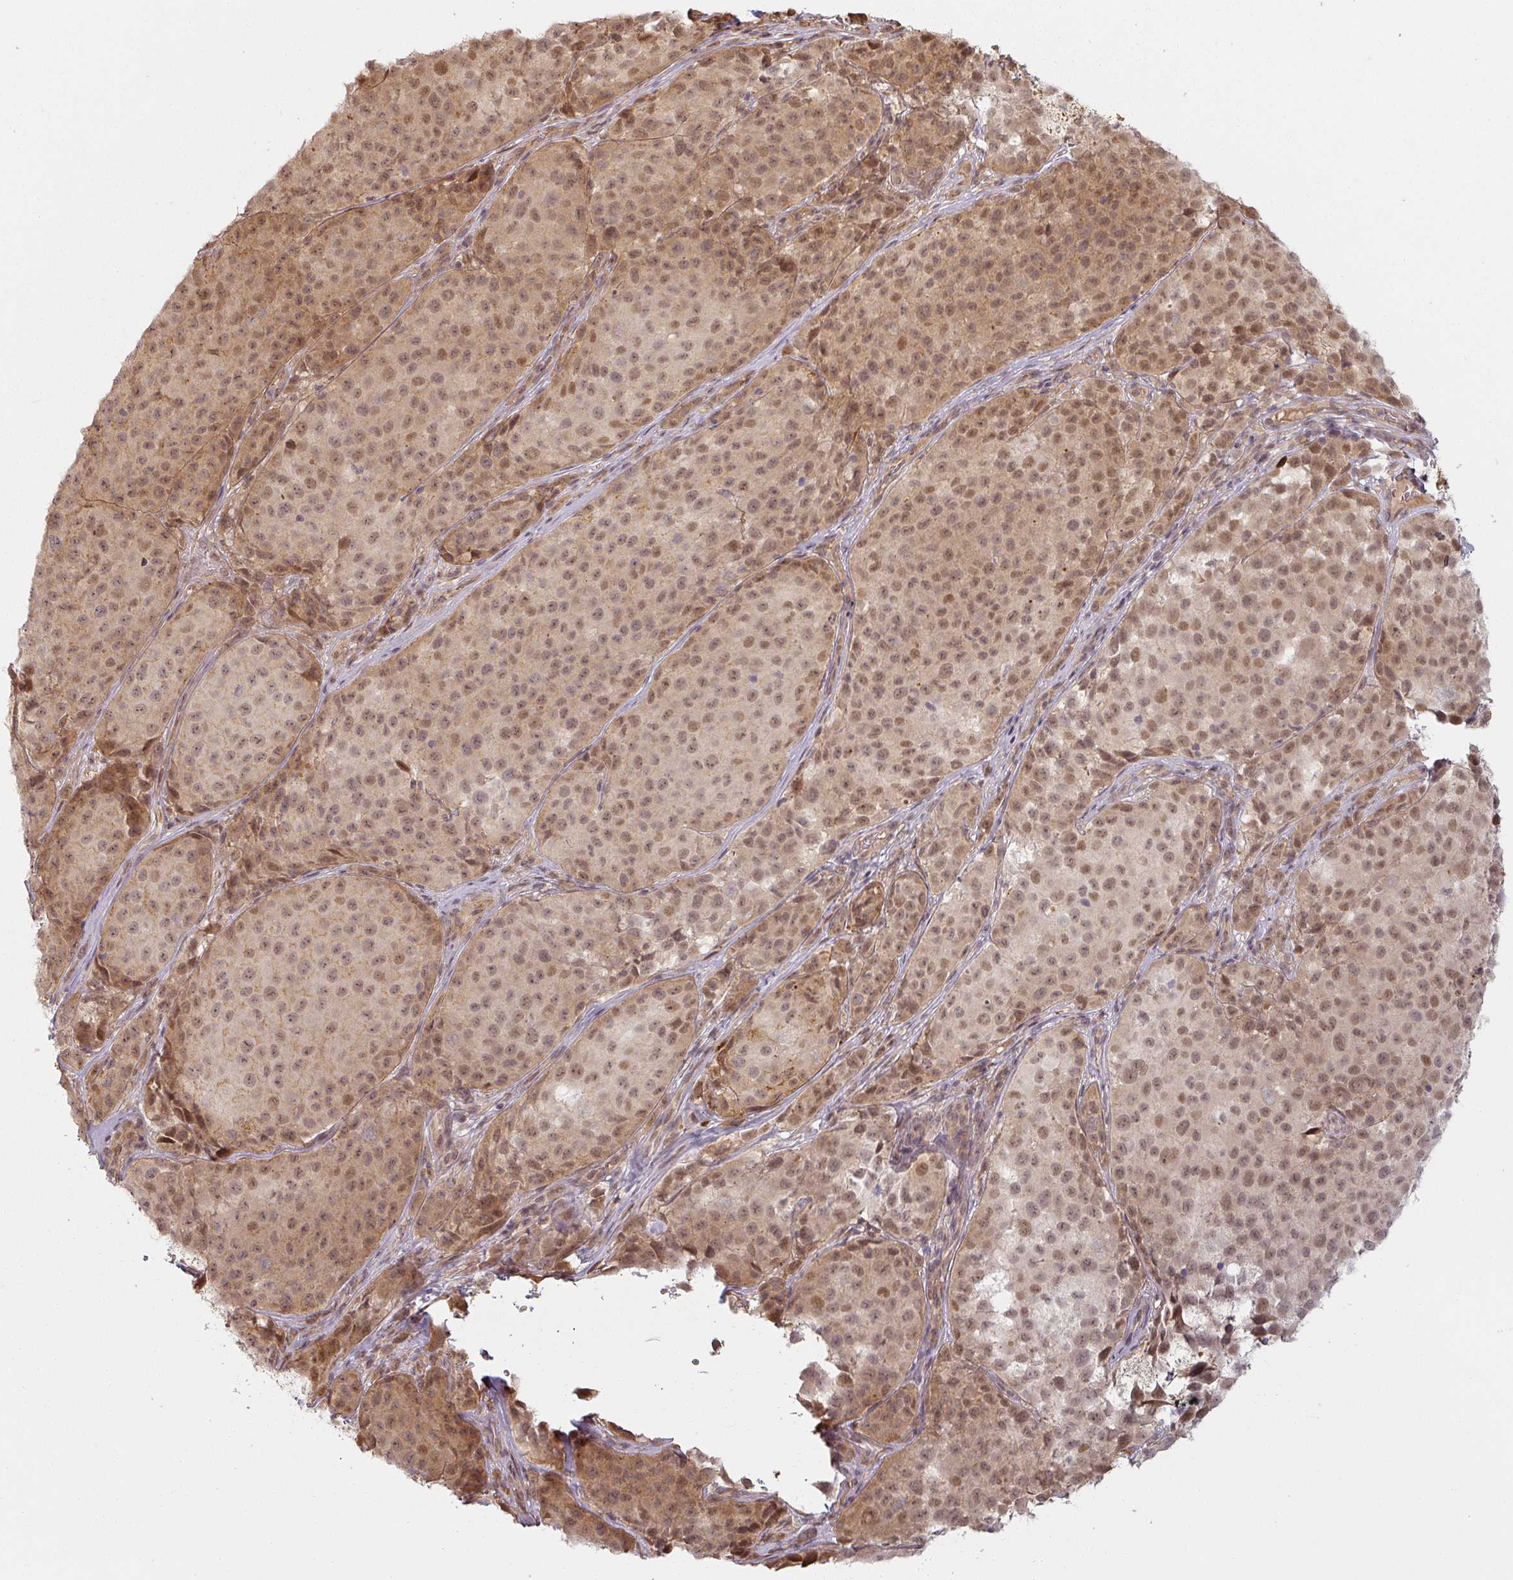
{"staining": {"intensity": "moderate", "quantity": ">75%", "location": "cytoplasmic/membranous,nuclear"}, "tissue": "melanoma", "cell_type": "Tumor cells", "image_type": "cancer", "snomed": [{"axis": "morphology", "description": "Malignant melanoma, NOS"}, {"axis": "topography", "description": "Skin"}], "caption": "The immunohistochemical stain labels moderate cytoplasmic/membranous and nuclear expression in tumor cells of malignant melanoma tissue. The staining was performed using DAB (3,3'-diaminobenzidine) to visualize the protein expression in brown, while the nuclei were stained in blue with hematoxylin (Magnification: 20x).", "gene": "MED19", "patient": {"sex": "male", "age": 64}}